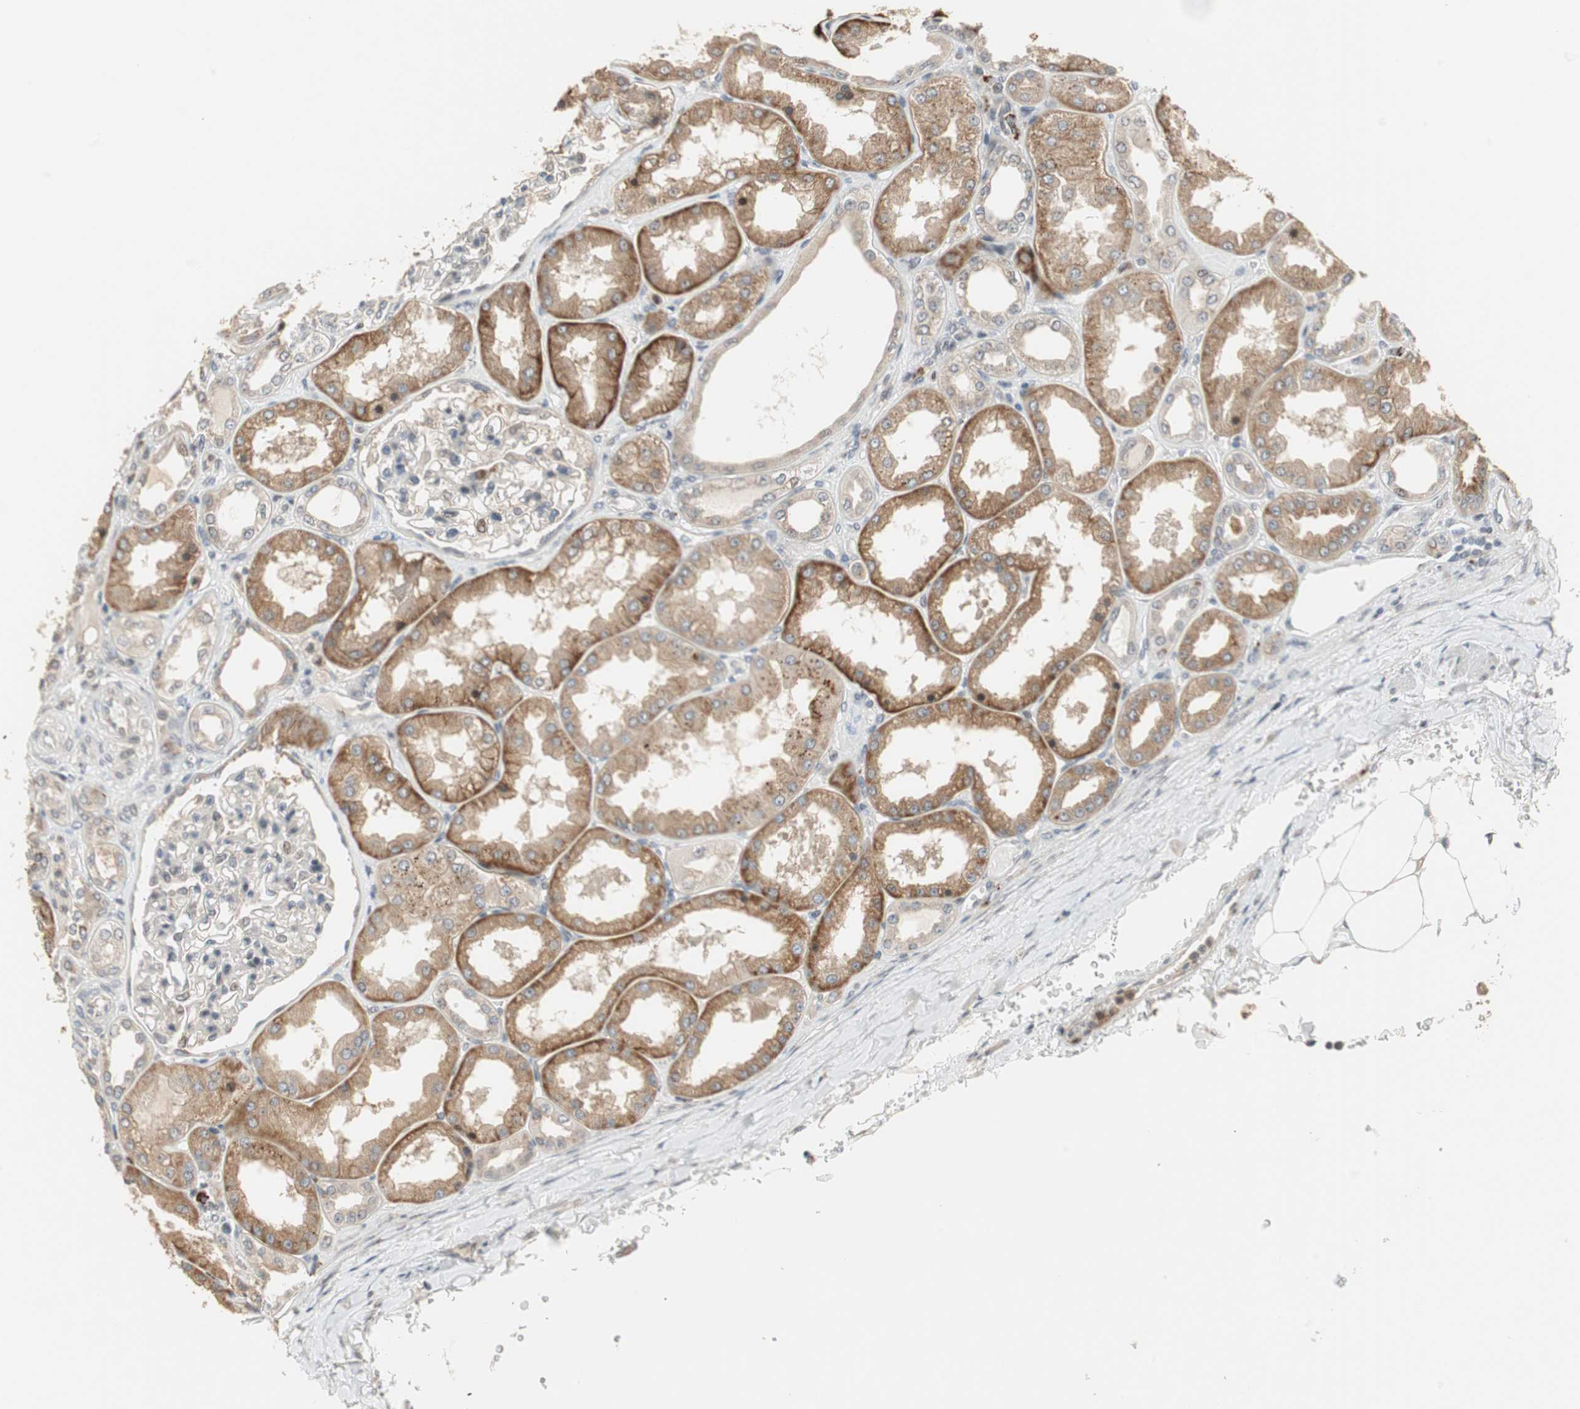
{"staining": {"intensity": "moderate", "quantity": "<25%", "location": "nuclear"}, "tissue": "kidney", "cell_type": "Cells in glomeruli", "image_type": "normal", "snomed": [{"axis": "morphology", "description": "Normal tissue, NOS"}, {"axis": "topography", "description": "Kidney"}], "caption": "Approximately <25% of cells in glomeruli in benign human kidney demonstrate moderate nuclear protein staining as visualized by brown immunohistochemical staining.", "gene": "SNX4", "patient": {"sex": "female", "age": 56}}